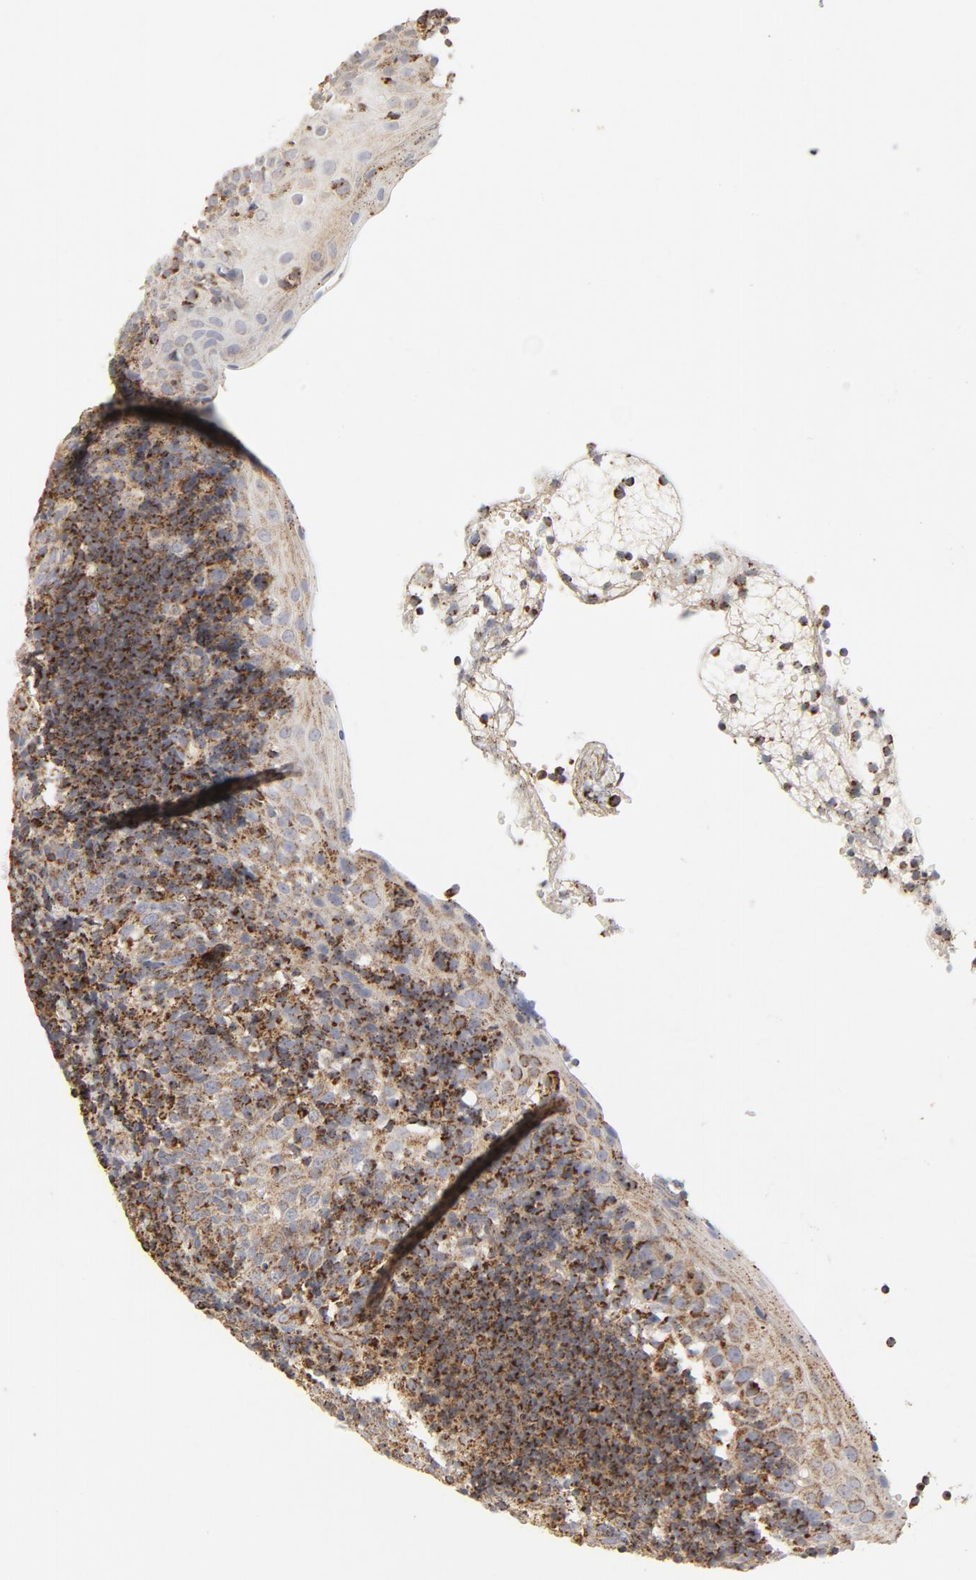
{"staining": {"intensity": "moderate", "quantity": "25%-75%", "location": "cytoplasmic/membranous"}, "tissue": "tonsil", "cell_type": "Germinal center cells", "image_type": "normal", "snomed": [{"axis": "morphology", "description": "Normal tissue, NOS"}, {"axis": "topography", "description": "Tonsil"}], "caption": "The micrograph reveals immunohistochemical staining of normal tonsil. There is moderate cytoplasmic/membranous positivity is seen in approximately 25%-75% of germinal center cells.", "gene": "PCNX4", "patient": {"sex": "female", "age": 40}}